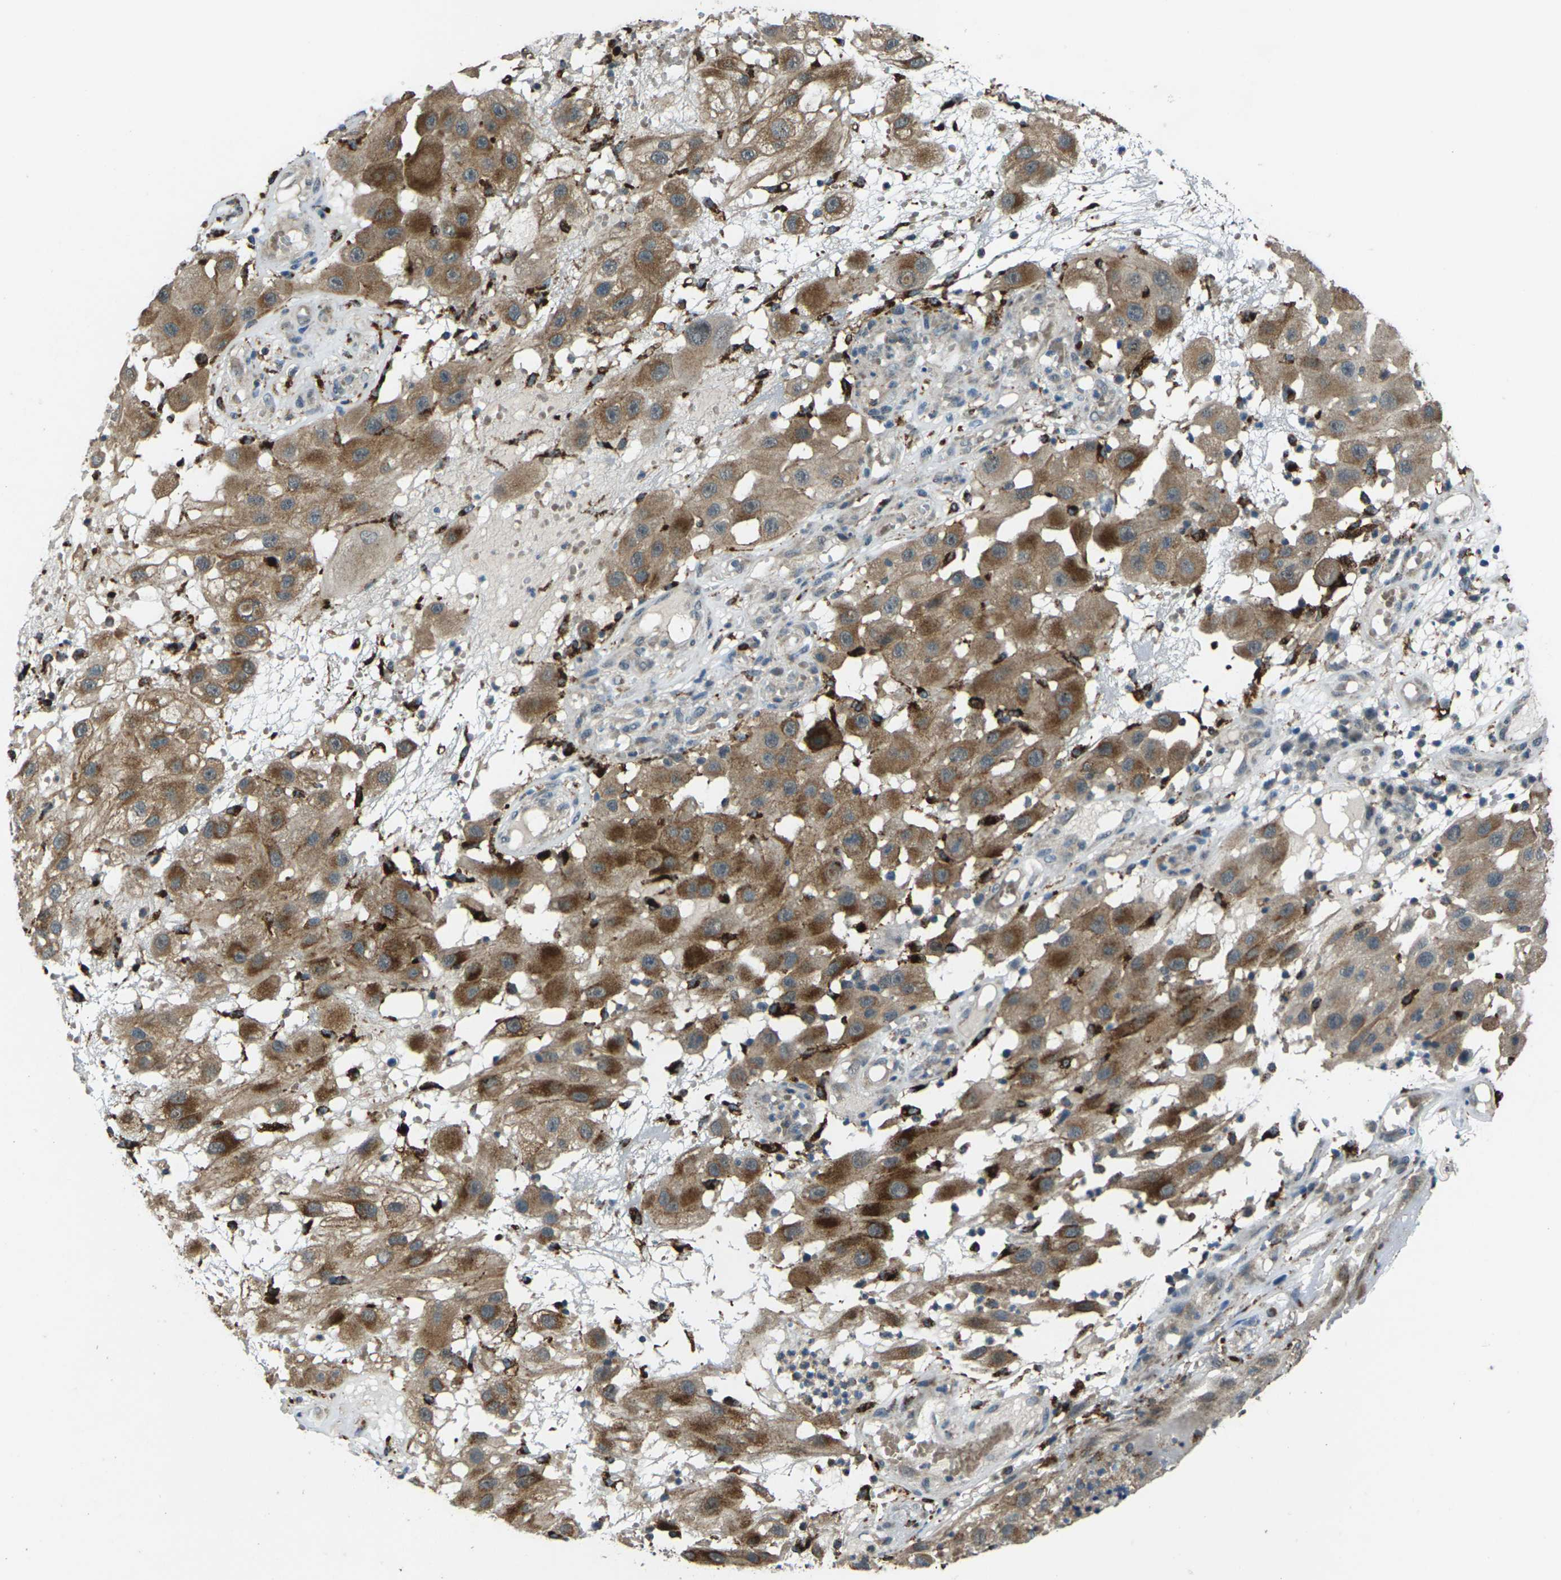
{"staining": {"intensity": "moderate", "quantity": ">75%", "location": "cytoplasmic/membranous"}, "tissue": "melanoma", "cell_type": "Tumor cells", "image_type": "cancer", "snomed": [{"axis": "morphology", "description": "Malignant melanoma, NOS"}, {"axis": "topography", "description": "Skin"}], "caption": "Immunohistochemistry photomicrograph of melanoma stained for a protein (brown), which displays medium levels of moderate cytoplasmic/membranous positivity in about >75% of tumor cells.", "gene": "SLC31A2", "patient": {"sex": "female", "age": 81}}